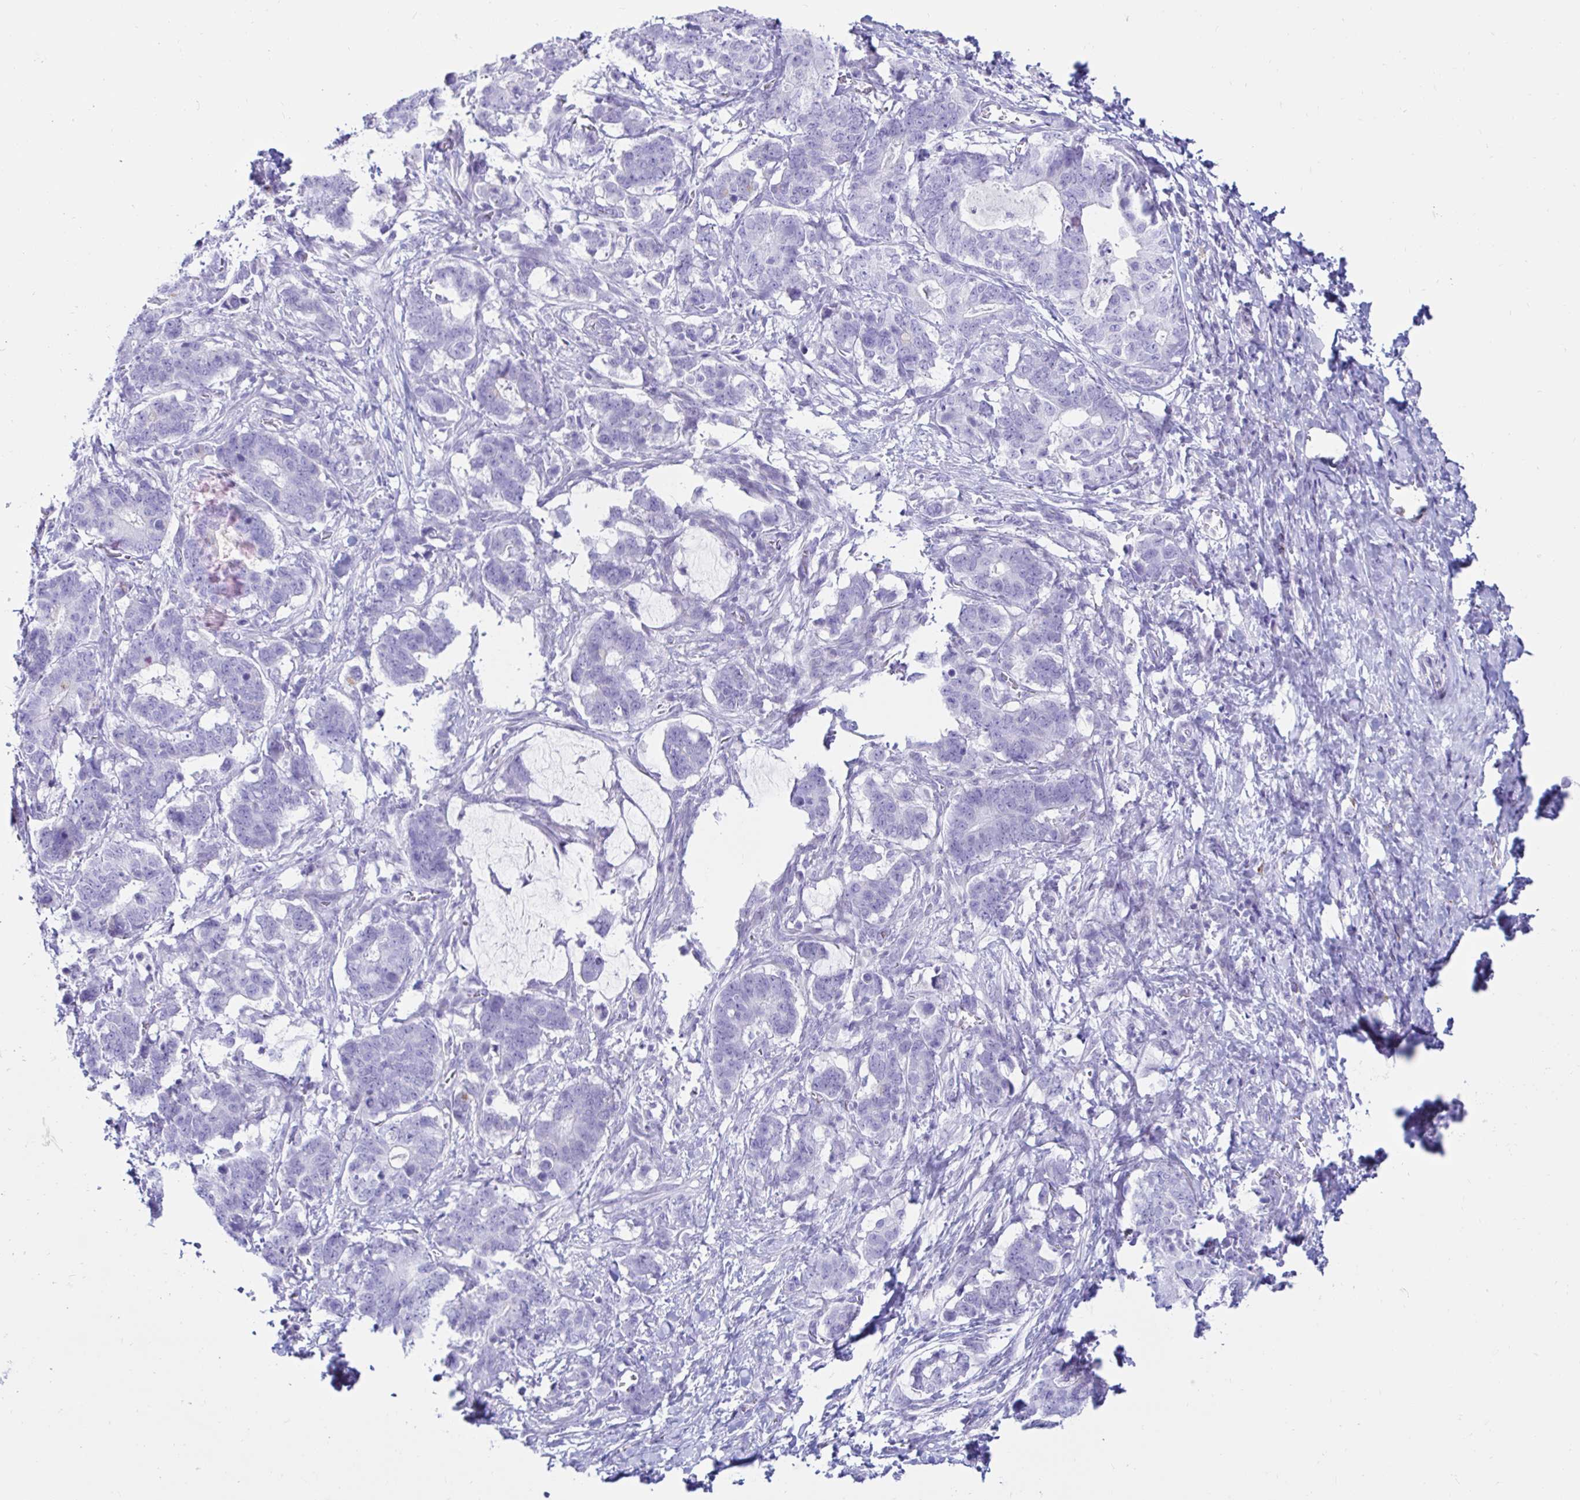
{"staining": {"intensity": "negative", "quantity": "none", "location": "none"}, "tissue": "stomach cancer", "cell_type": "Tumor cells", "image_type": "cancer", "snomed": [{"axis": "morphology", "description": "Normal tissue, NOS"}, {"axis": "morphology", "description": "Adenocarcinoma, NOS"}, {"axis": "topography", "description": "Stomach"}], "caption": "An image of stomach cancer (adenocarcinoma) stained for a protein exhibits no brown staining in tumor cells.", "gene": "BEST1", "patient": {"sex": "female", "age": 64}}